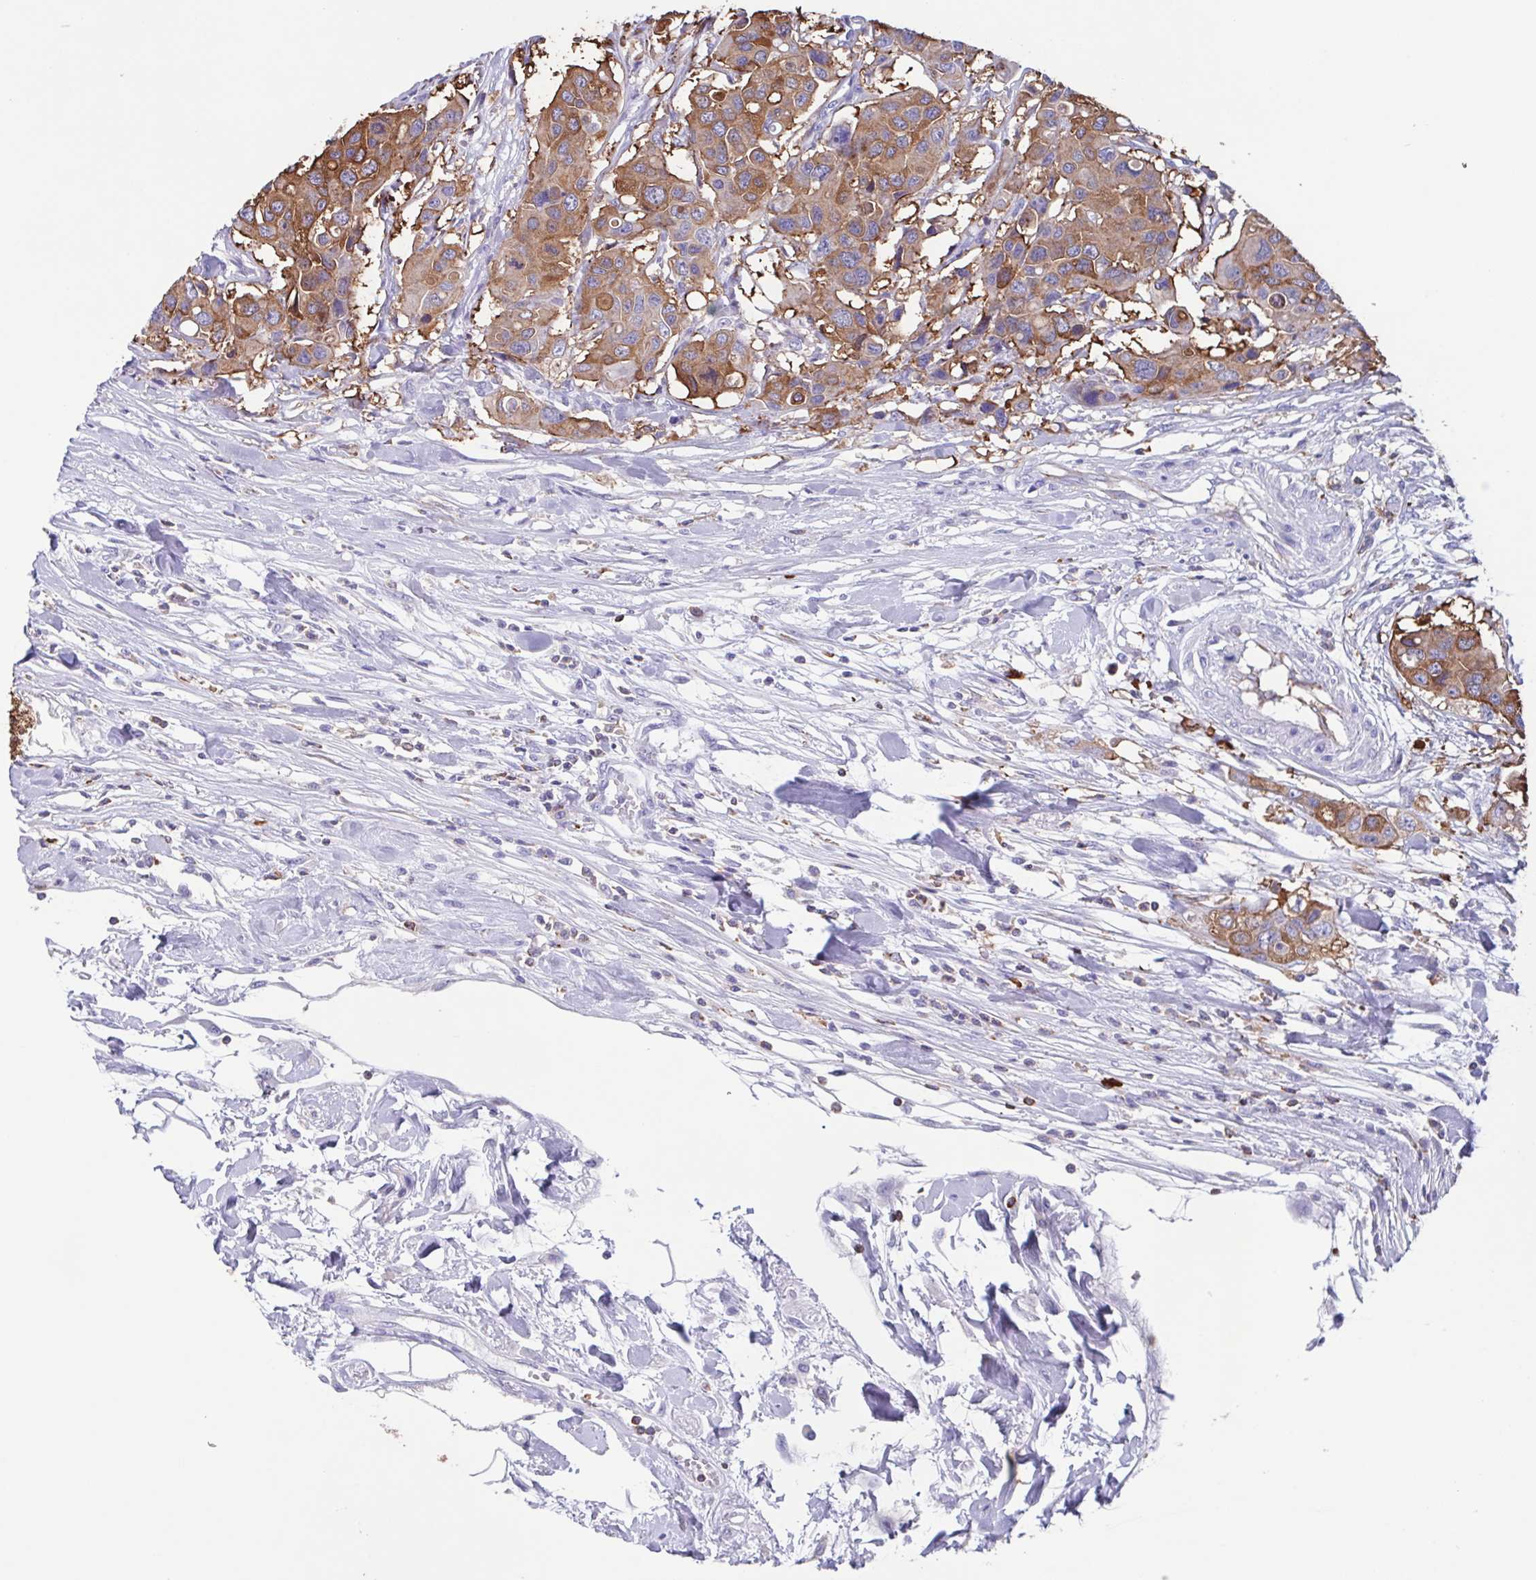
{"staining": {"intensity": "moderate", "quantity": ">75%", "location": "cytoplasmic/membranous"}, "tissue": "colorectal cancer", "cell_type": "Tumor cells", "image_type": "cancer", "snomed": [{"axis": "morphology", "description": "Adenocarcinoma, NOS"}, {"axis": "topography", "description": "Colon"}], "caption": "Protein staining of adenocarcinoma (colorectal) tissue demonstrates moderate cytoplasmic/membranous staining in about >75% of tumor cells.", "gene": "TPD52", "patient": {"sex": "male", "age": 77}}